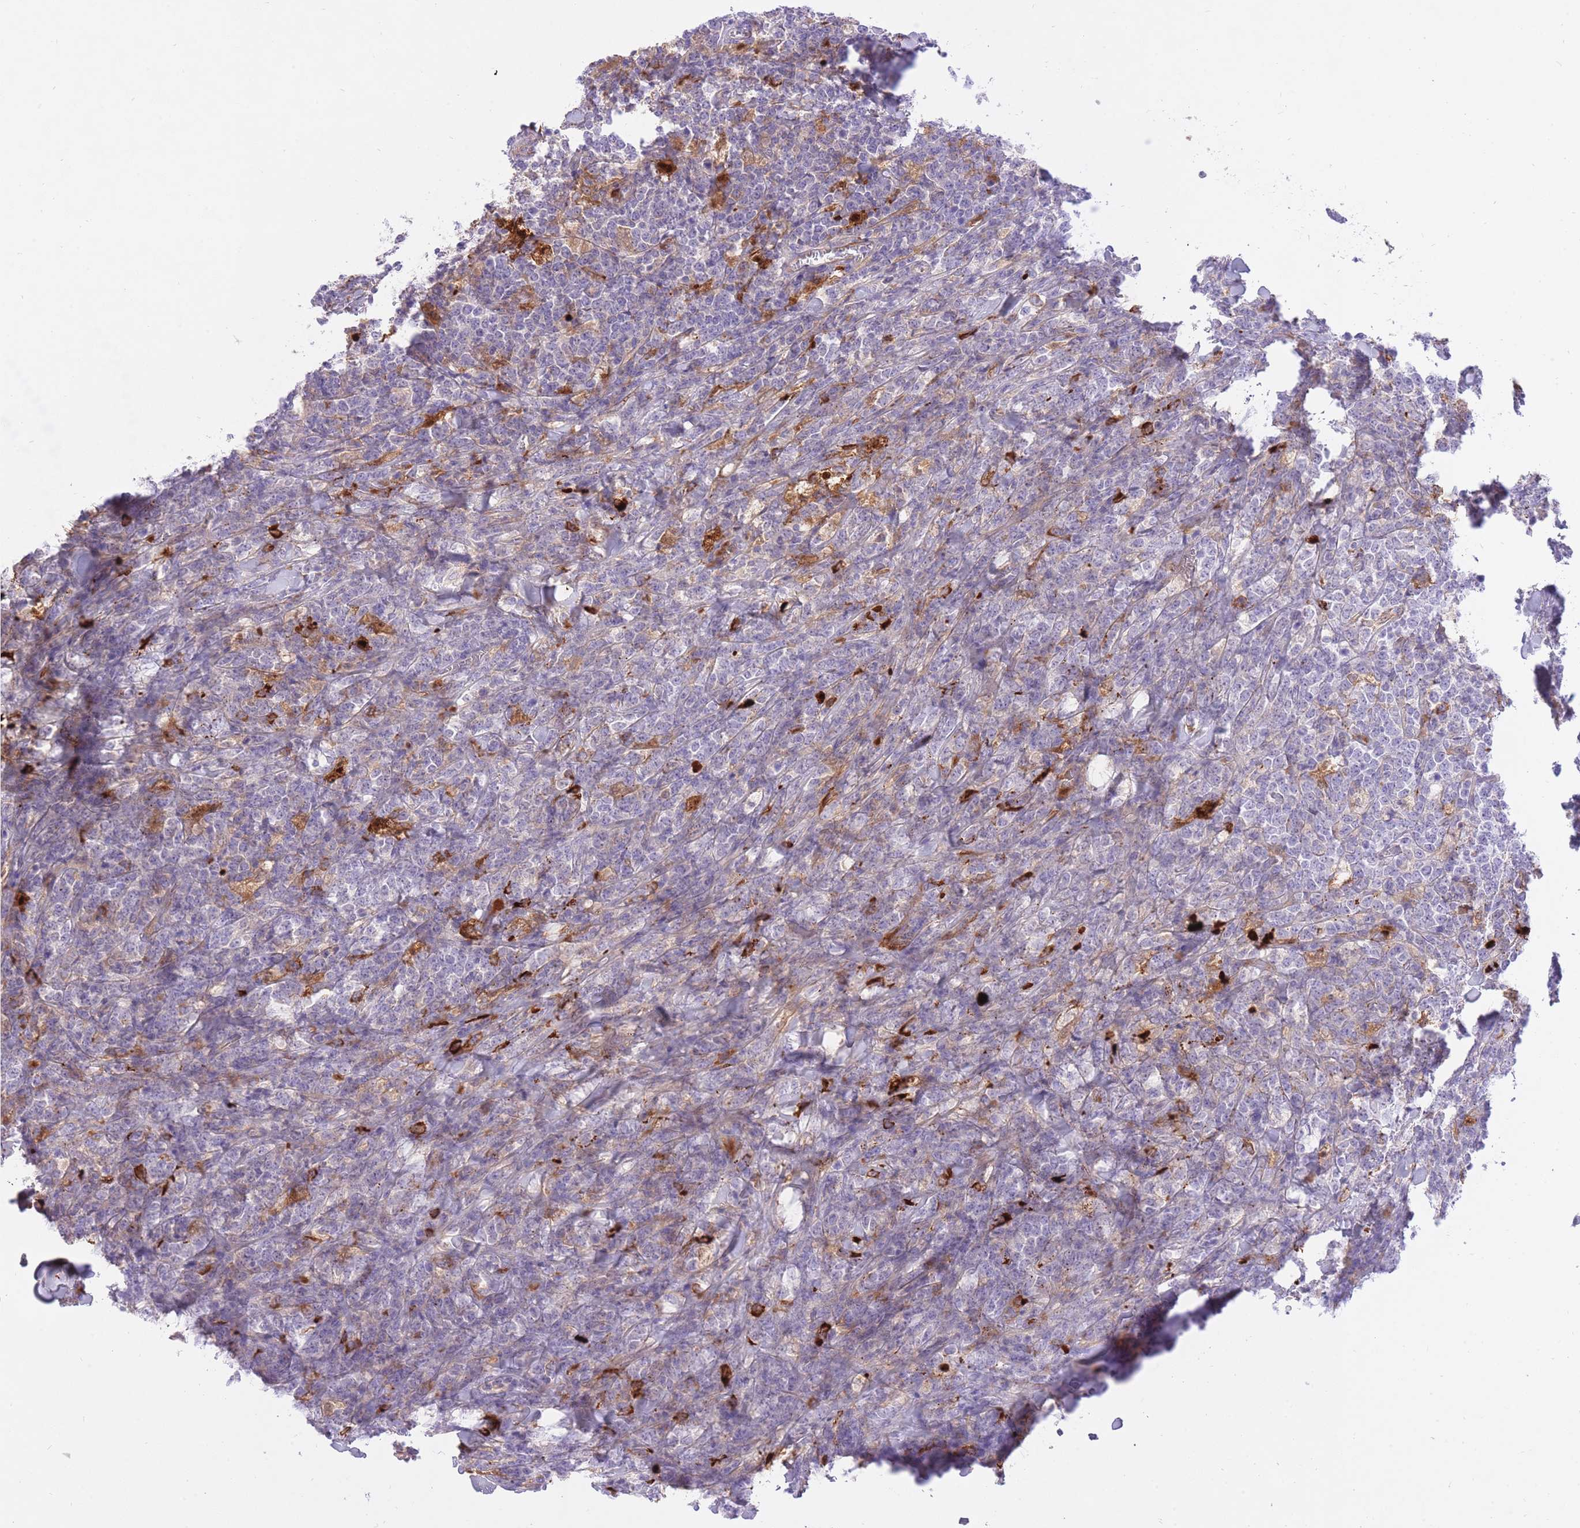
{"staining": {"intensity": "negative", "quantity": "none", "location": "none"}, "tissue": "lymphoma", "cell_type": "Tumor cells", "image_type": "cancer", "snomed": [{"axis": "morphology", "description": "Malignant lymphoma, non-Hodgkin's type, High grade"}, {"axis": "topography", "description": "Small intestine"}], "caption": "Tumor cells show no significant protein positivity in lymphoma.", "gene": "HRG", "patient": {"sex": "male", "age": 8}}